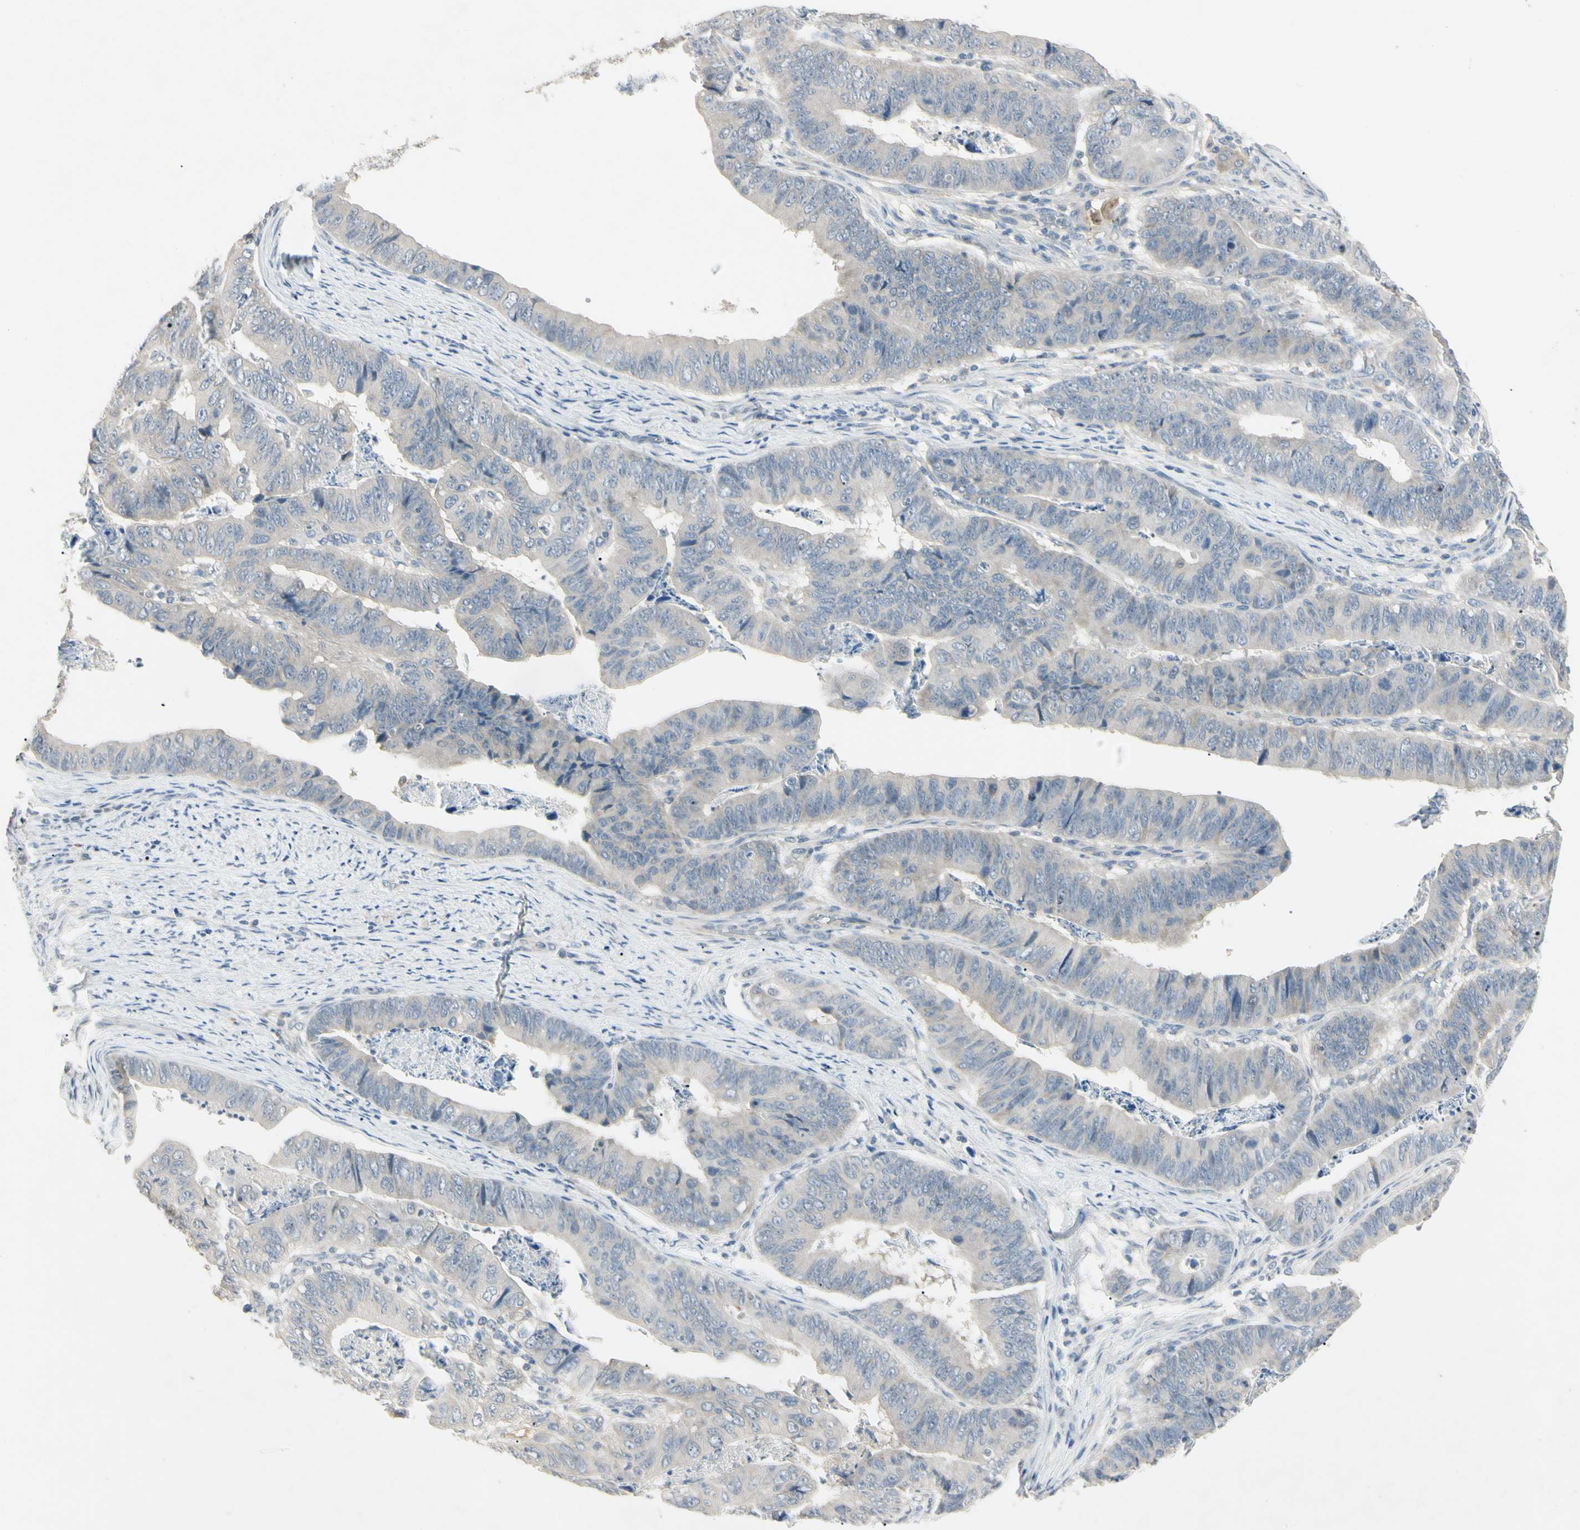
{"staining": {"intensity": "negative", "quantity": "none", "location": "none"}, "tissue": "stomach cancer", "cell_type": "Tumor cells", "image_type": "cancer", "snomed": [{"axis": "morphology", "description": "Adenocarcinoma, NOS"}, {"axis": "topography", "description": "Stomach, lower"}], "caption": "Immunohistochemistry image of neoplastic tissue: adenocarcinoma (stomach) stained with DAB (3,3'-diaminobenzidine) demonstrates no significant protein expression in tumor cells.", "gene": "PRSS21", "patient": {"sex": "male", "age": 77}}